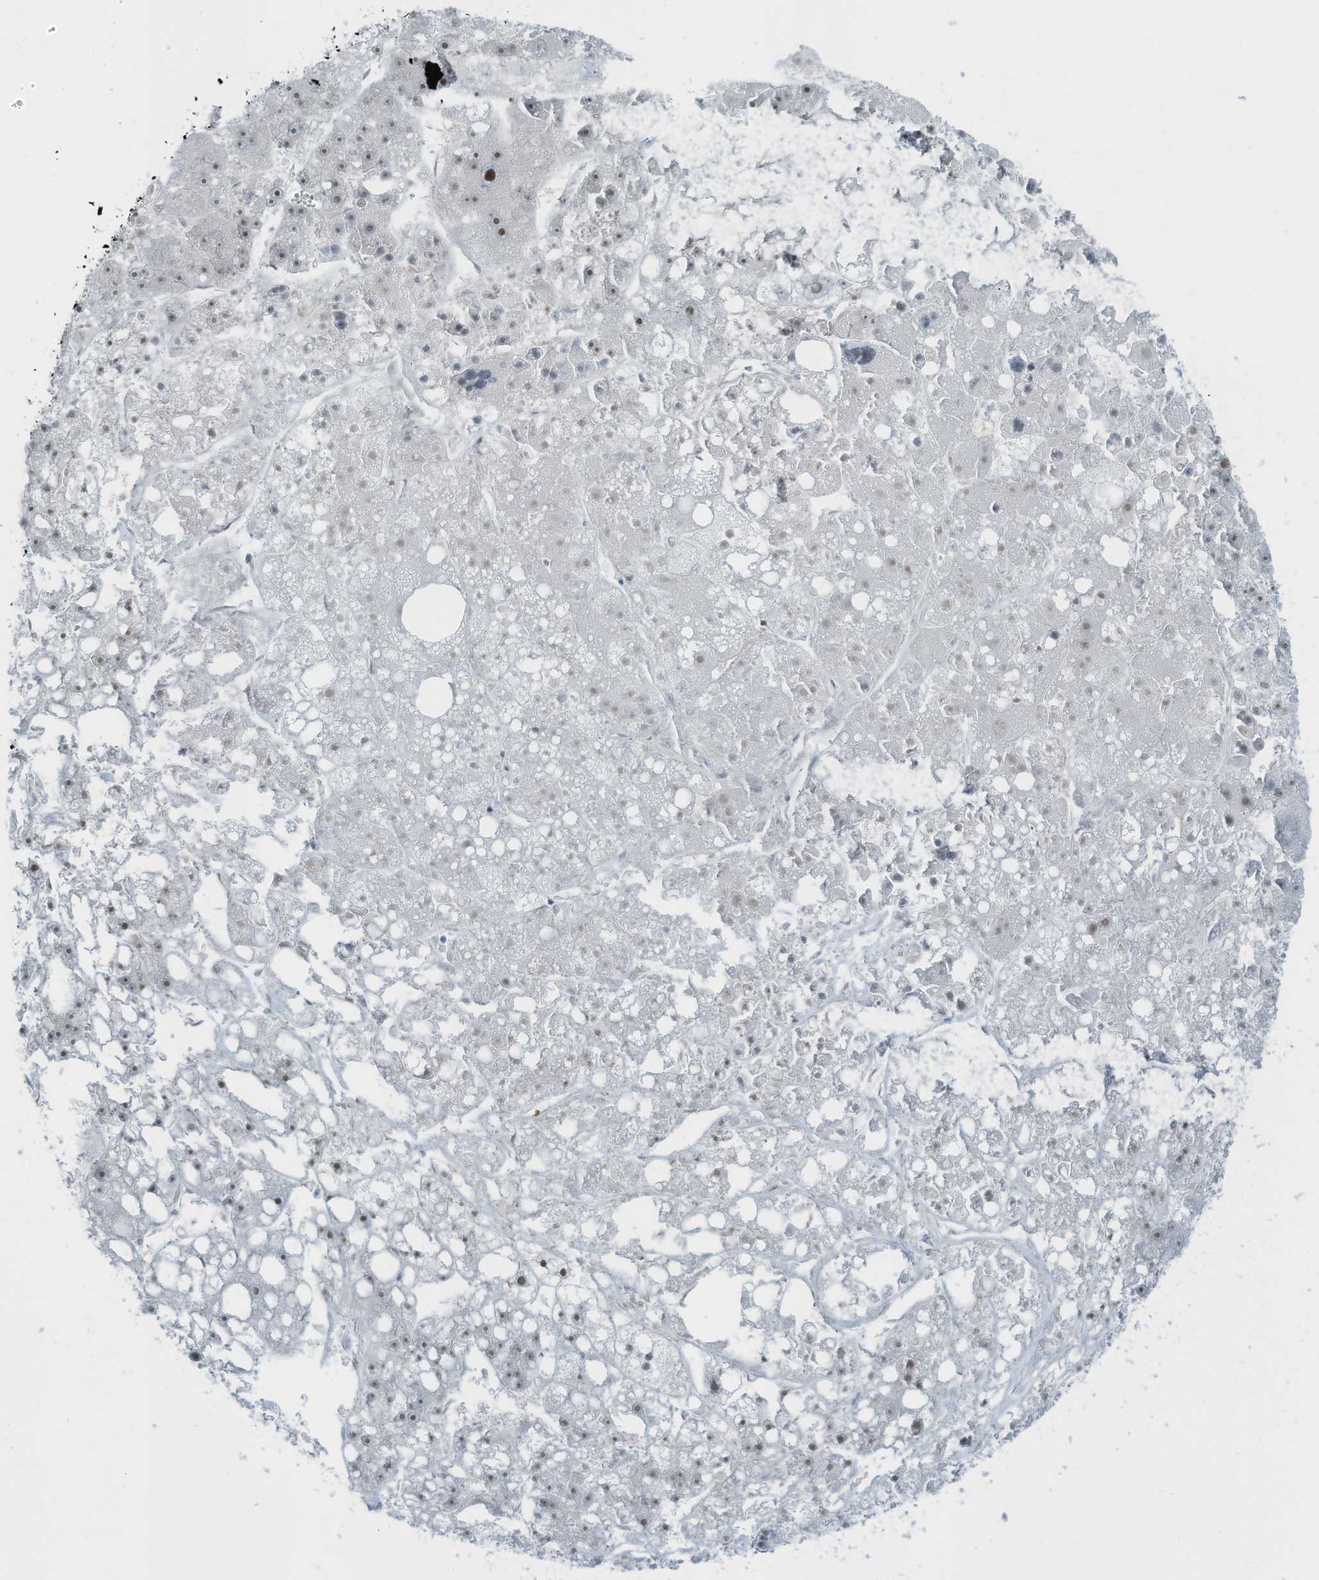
{"staining": {"intensity": "weak", "quantity": "<25%", "location": "nuclear"}, "tissue": "liver cancer", "cell_type": "Tumor cells", "image_type": "cancer", "snomed": [{"axis": "morphology", "description": "Carcinoma, Hepatocellular, NOS"}, {"axis": "topography", "description": "Liver"}], "caption": "Protein analysis of liver cancer exhibits no significant expression in tumor cells. (DAB (3,3'-diaminobenzidine) immunohistochemistry, high magnification).", "gene": "WRNIP1", "patient": {"sex": "female", "age": 61}}